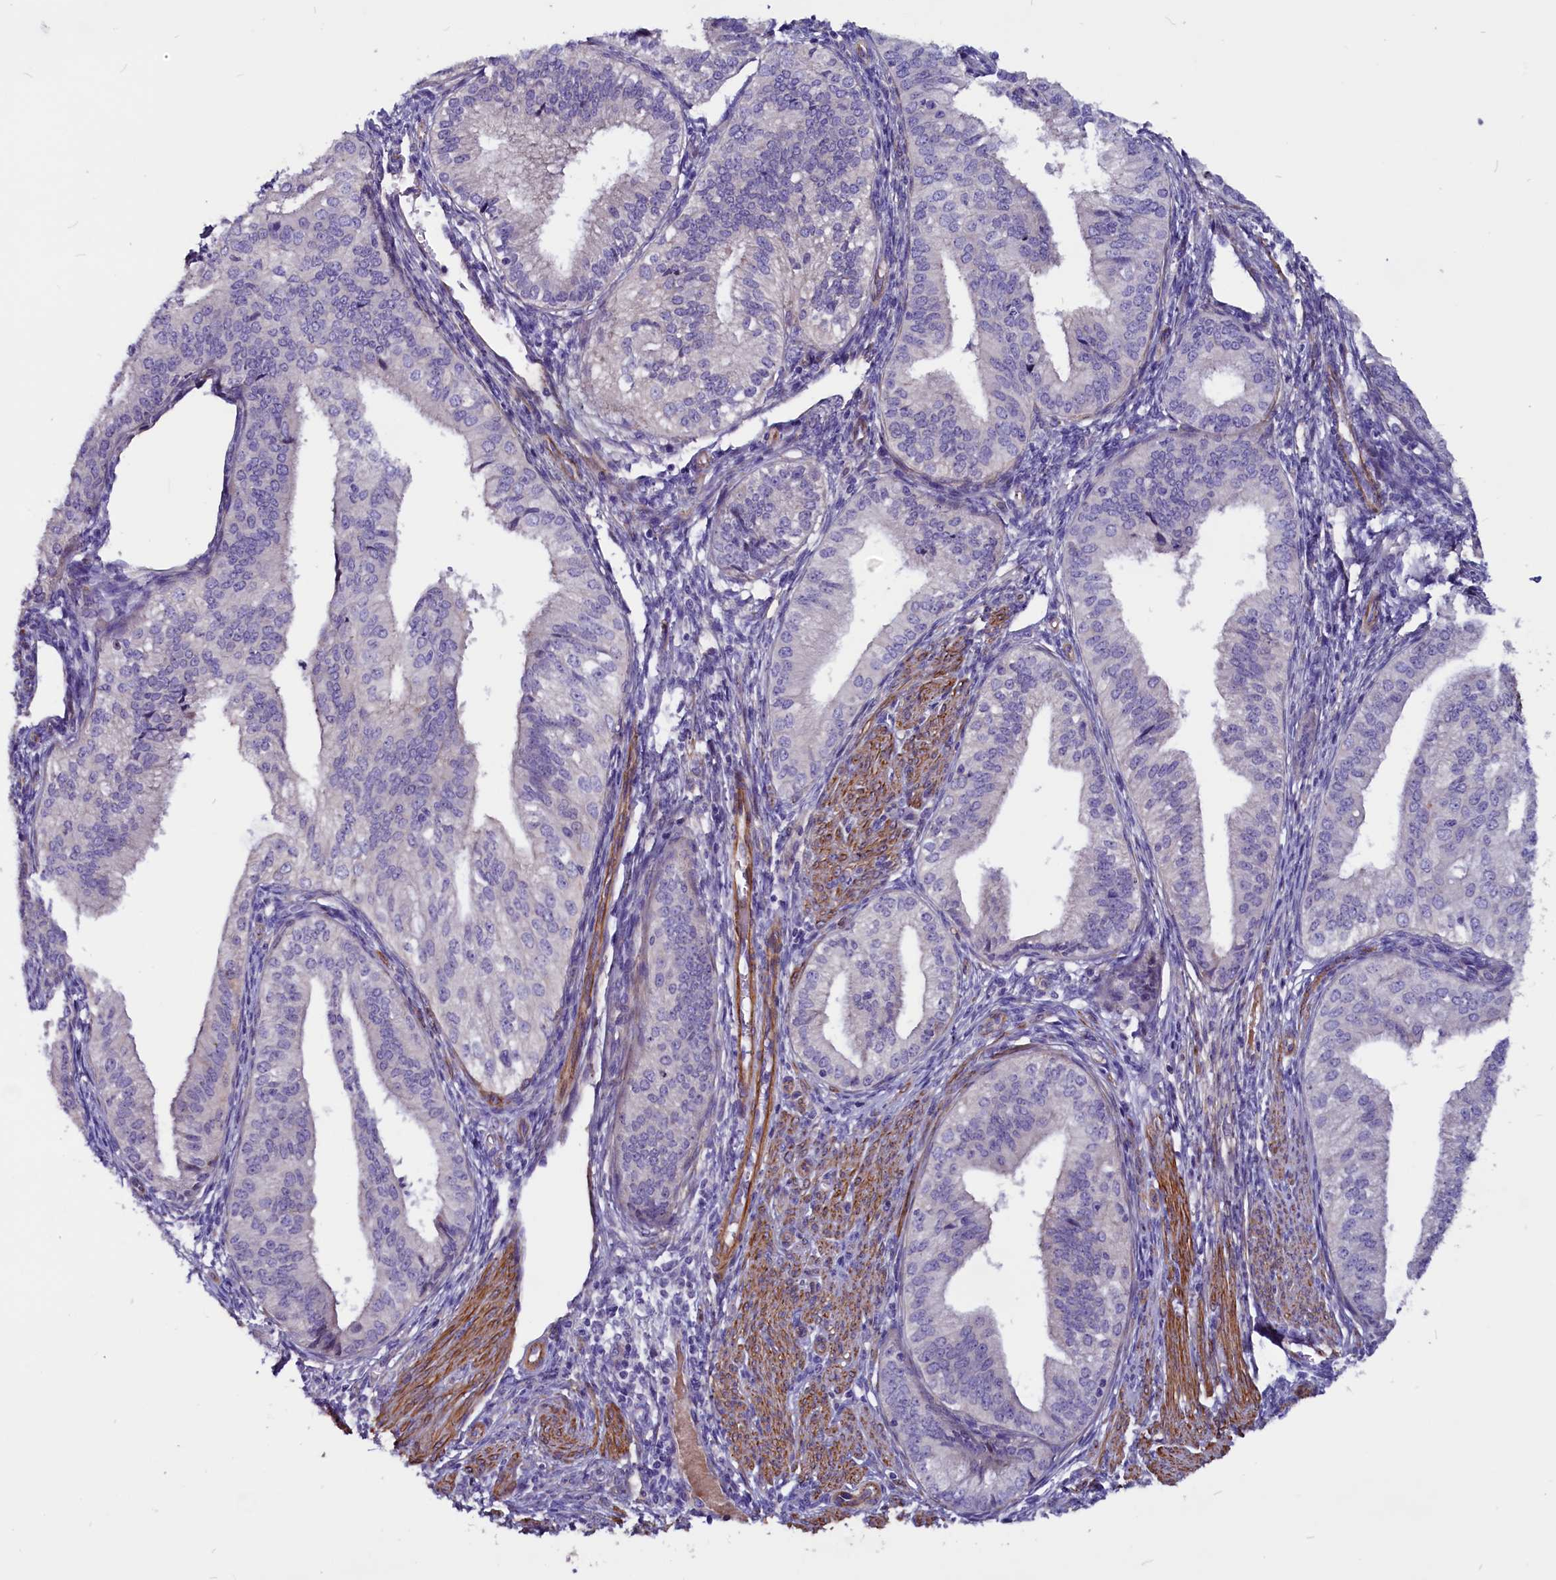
{"staining": {"intensity": "negative", "quantity": "none", "location": "none"}, "tissue": "endometrial cancer", "cell_type": "Tumor cells", "image_type": "cancer", "snomed": [{"axis": "morphology", "description": "Adenocarcinoma, NOS"}, {"axis": "topography", "description": "Endometrium"}], "caption": "The image demonstrates no staining of tumor cells in adenocarcinoma (endometrial). (DAB (3,3'-diaminobenzidine) immunohistochemistry visualized using brightfield microscopy, high magnification).", "gene": "ZNF749", "patient": {"sex": "female", "age": 50}}